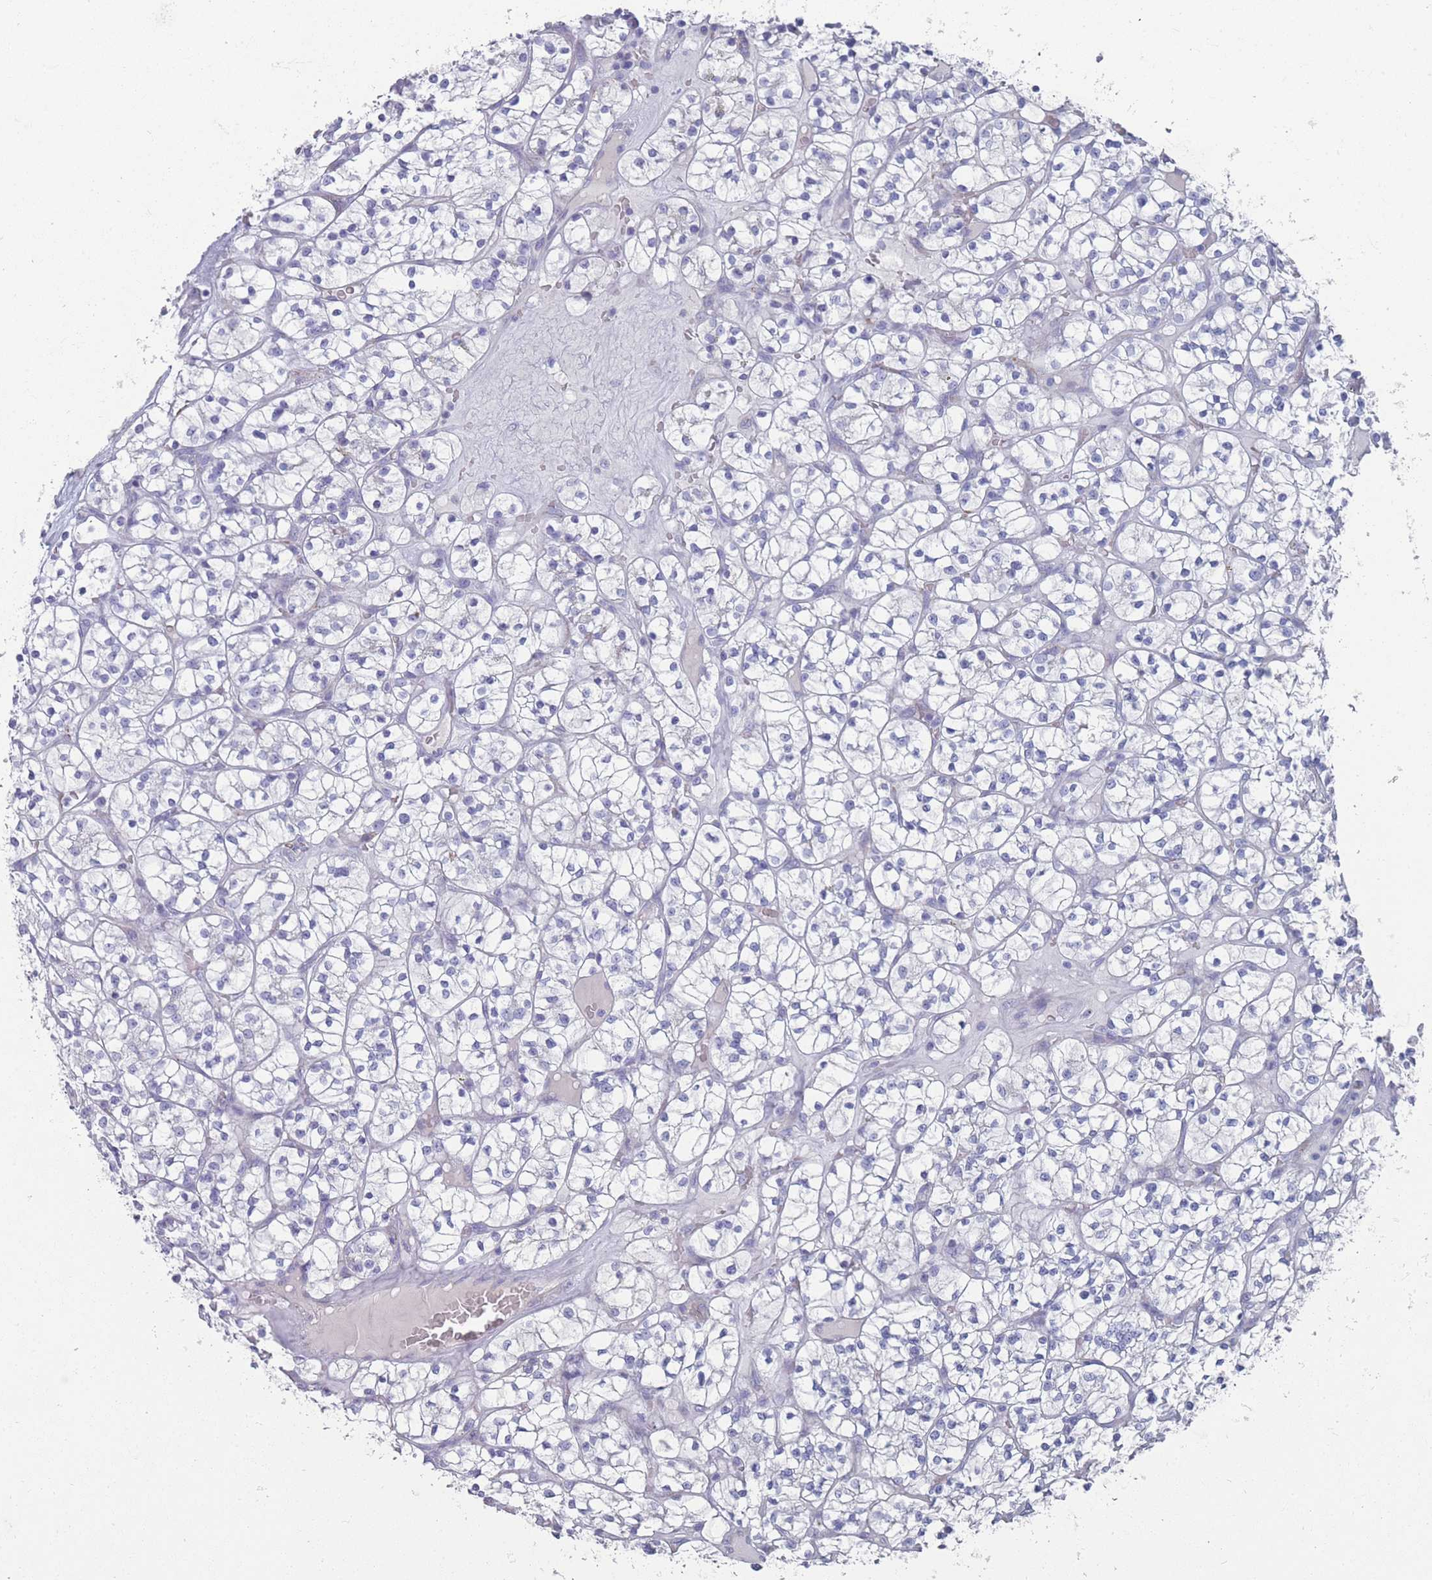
{"staining": {"intensity": "negative", "quantity": "none", "location": "none"}, "tissue": "renal cancer", "cell_type": "Tumor cells", "image_type": "cancer", "snomed": [{"axis": "morphology", "description": "Adenocarcinoma, NOS"}, {"axis": "topography", "description": "Kidney"}], "caption": "The image reveals no significant staining in tumor cells of renal cancer. Brightfield microscopy of immunohistochemistry (IHC) stained with DAB (3,3'-diaminobenzidine) (brown) and hematoxylin (blue), captured at high magnification.", "gene": "ST8SIA5", "patient": {"sex": "female", "age": 64}}